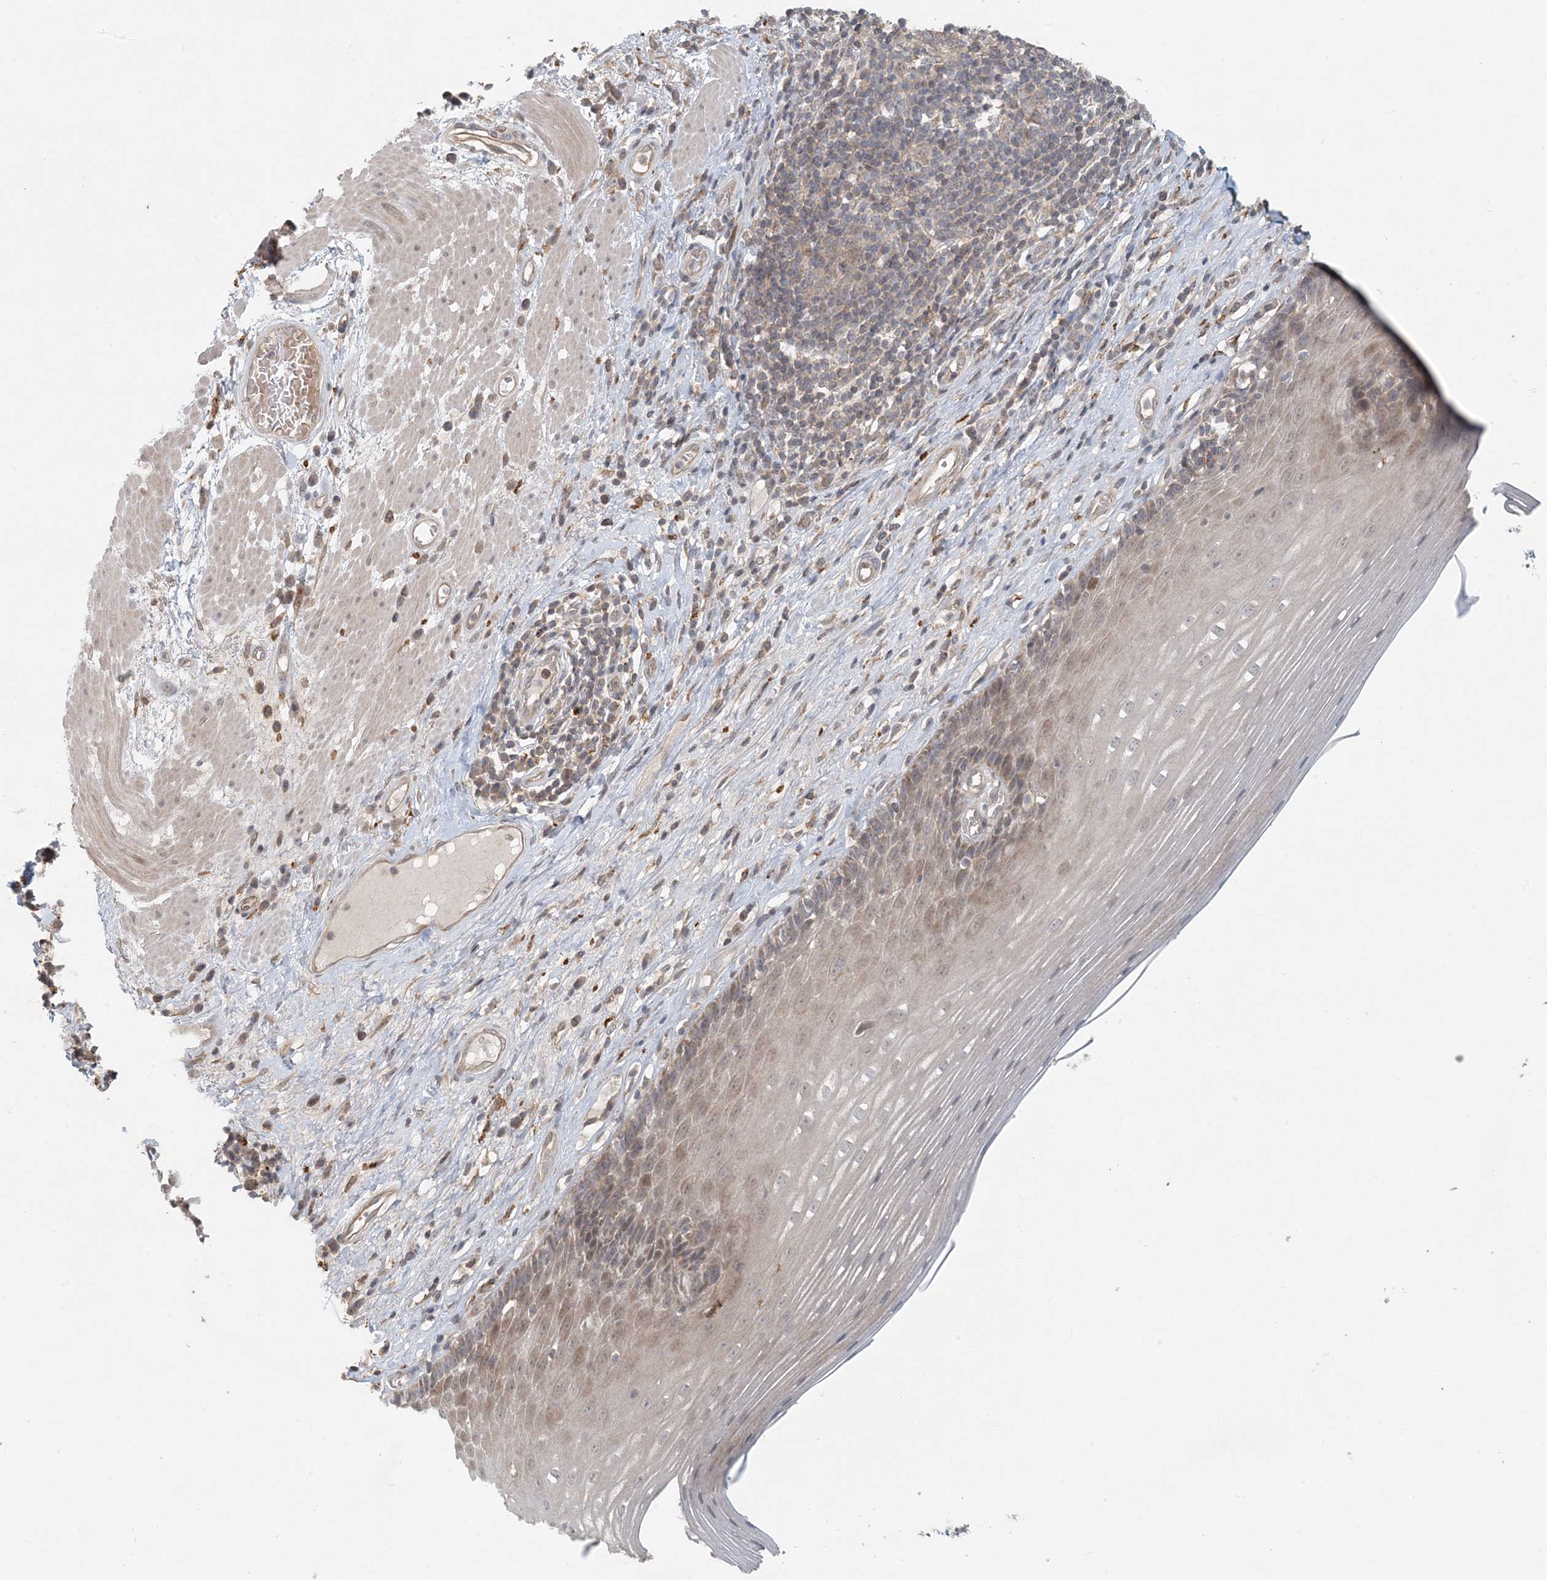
{"staining": {"intensity": "weak", "quantity": "<25%", "location": "cytoplasmic/membranous,nuclear"}, "tissue": "esophagus", "cell_type": "Squamous epithelial cells", "image_type": "normal", "snomed": [{"axis": "morphology", "description": "Normal tissue, NOS"}, {"axis": "topography", "description": "Esophagus"}], "caption": "Protein analysis of normal esophagus reveals no significant expression in squamous epithelial cells.", "gene": "OBI1", "patient": {"sex": "male", "age": 62}}